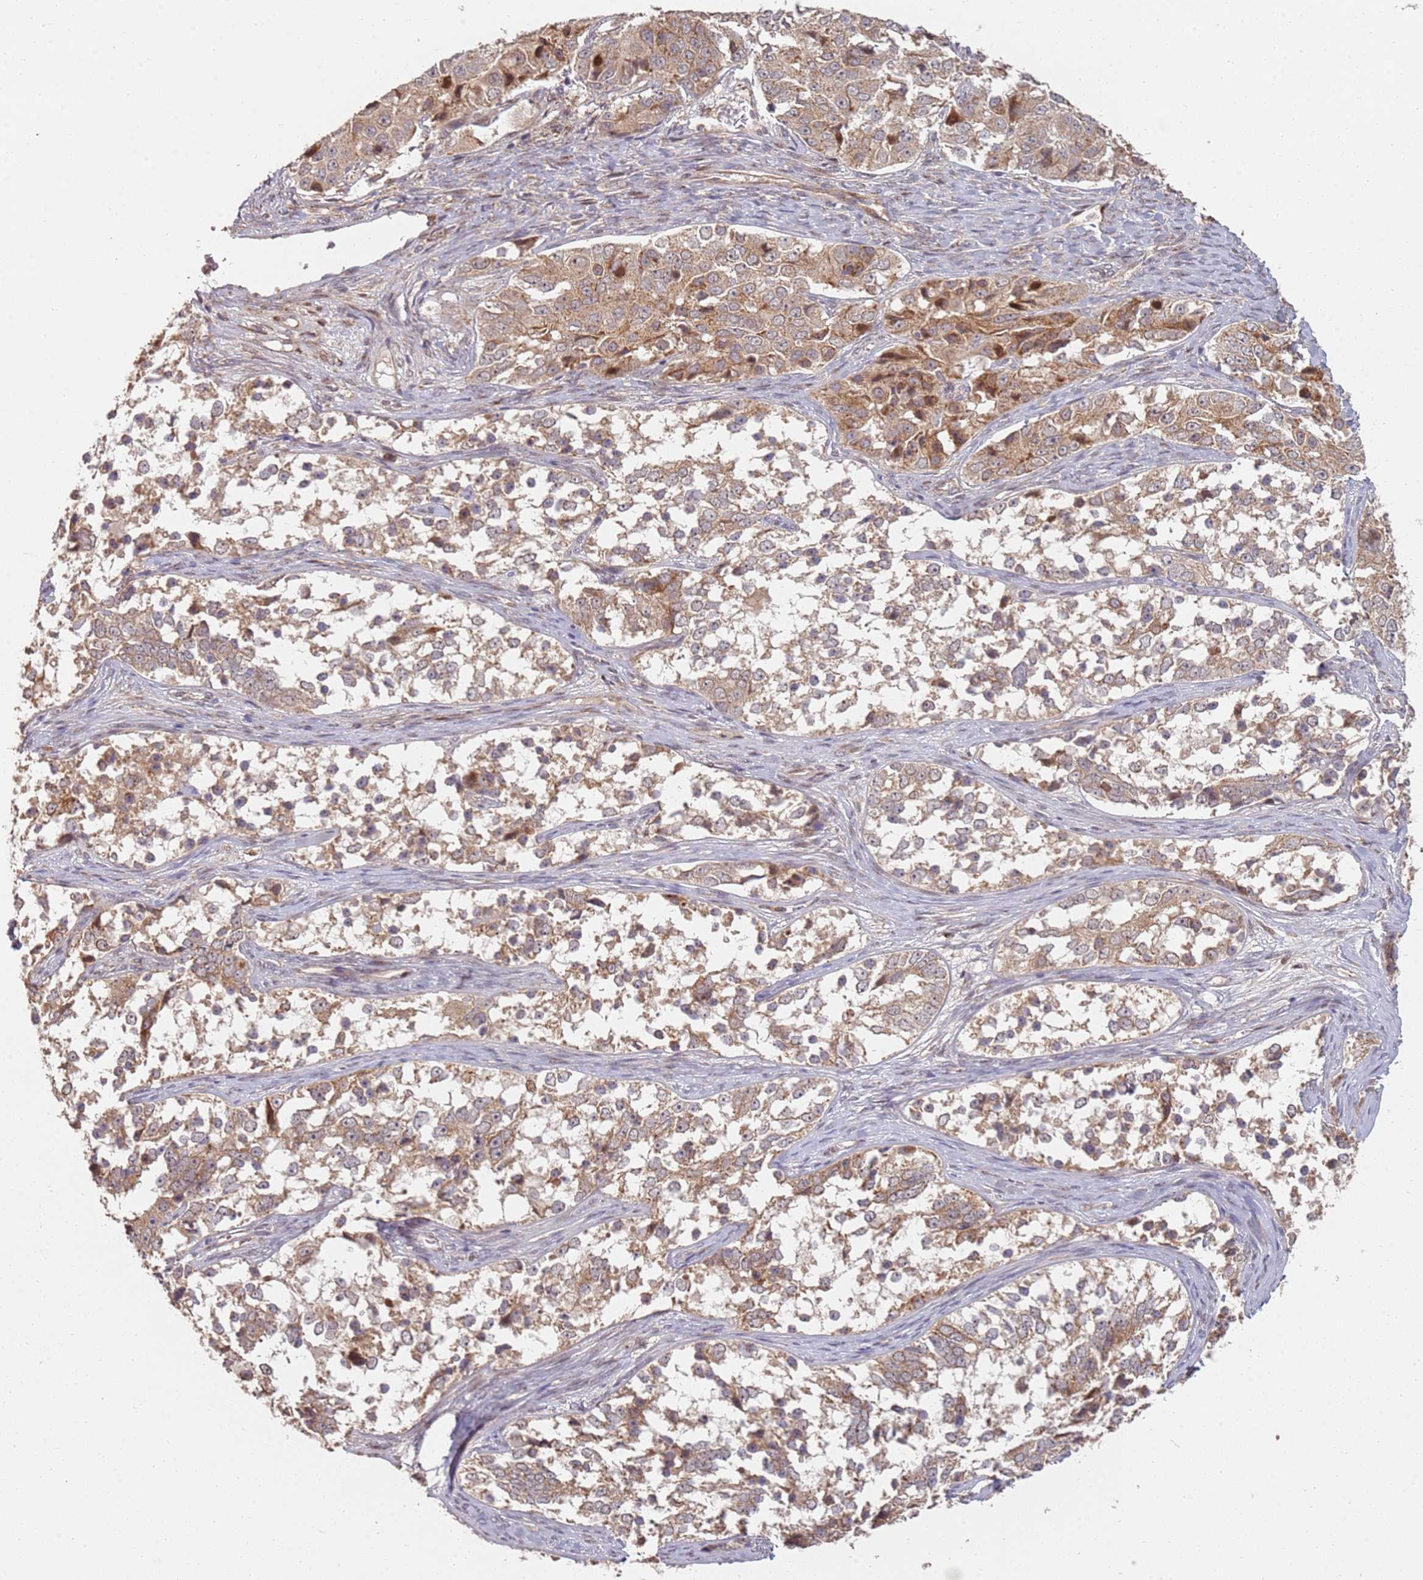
{"staining": {"intensity": "weak", "quantity": ">75%", "location": "cytoplasmic/membranous"}, "tissue": "ovarian cancer", "cell_type": "Tumor cells", "image_type": "cancer", "snomed": [{"axis": "morphology", "description": "Carcinoma, endometroid"}, {"axis": "topography", "description": "Ovary"}], "caption": "IHC of endometroid carcinoma (ovarian) demonstrates low levels of weak cytoplasmic/membranous staining in approximately >75% of tumor cells.", "gene": "MPEG1", "patient": {"sex": "female", "age": 51}}